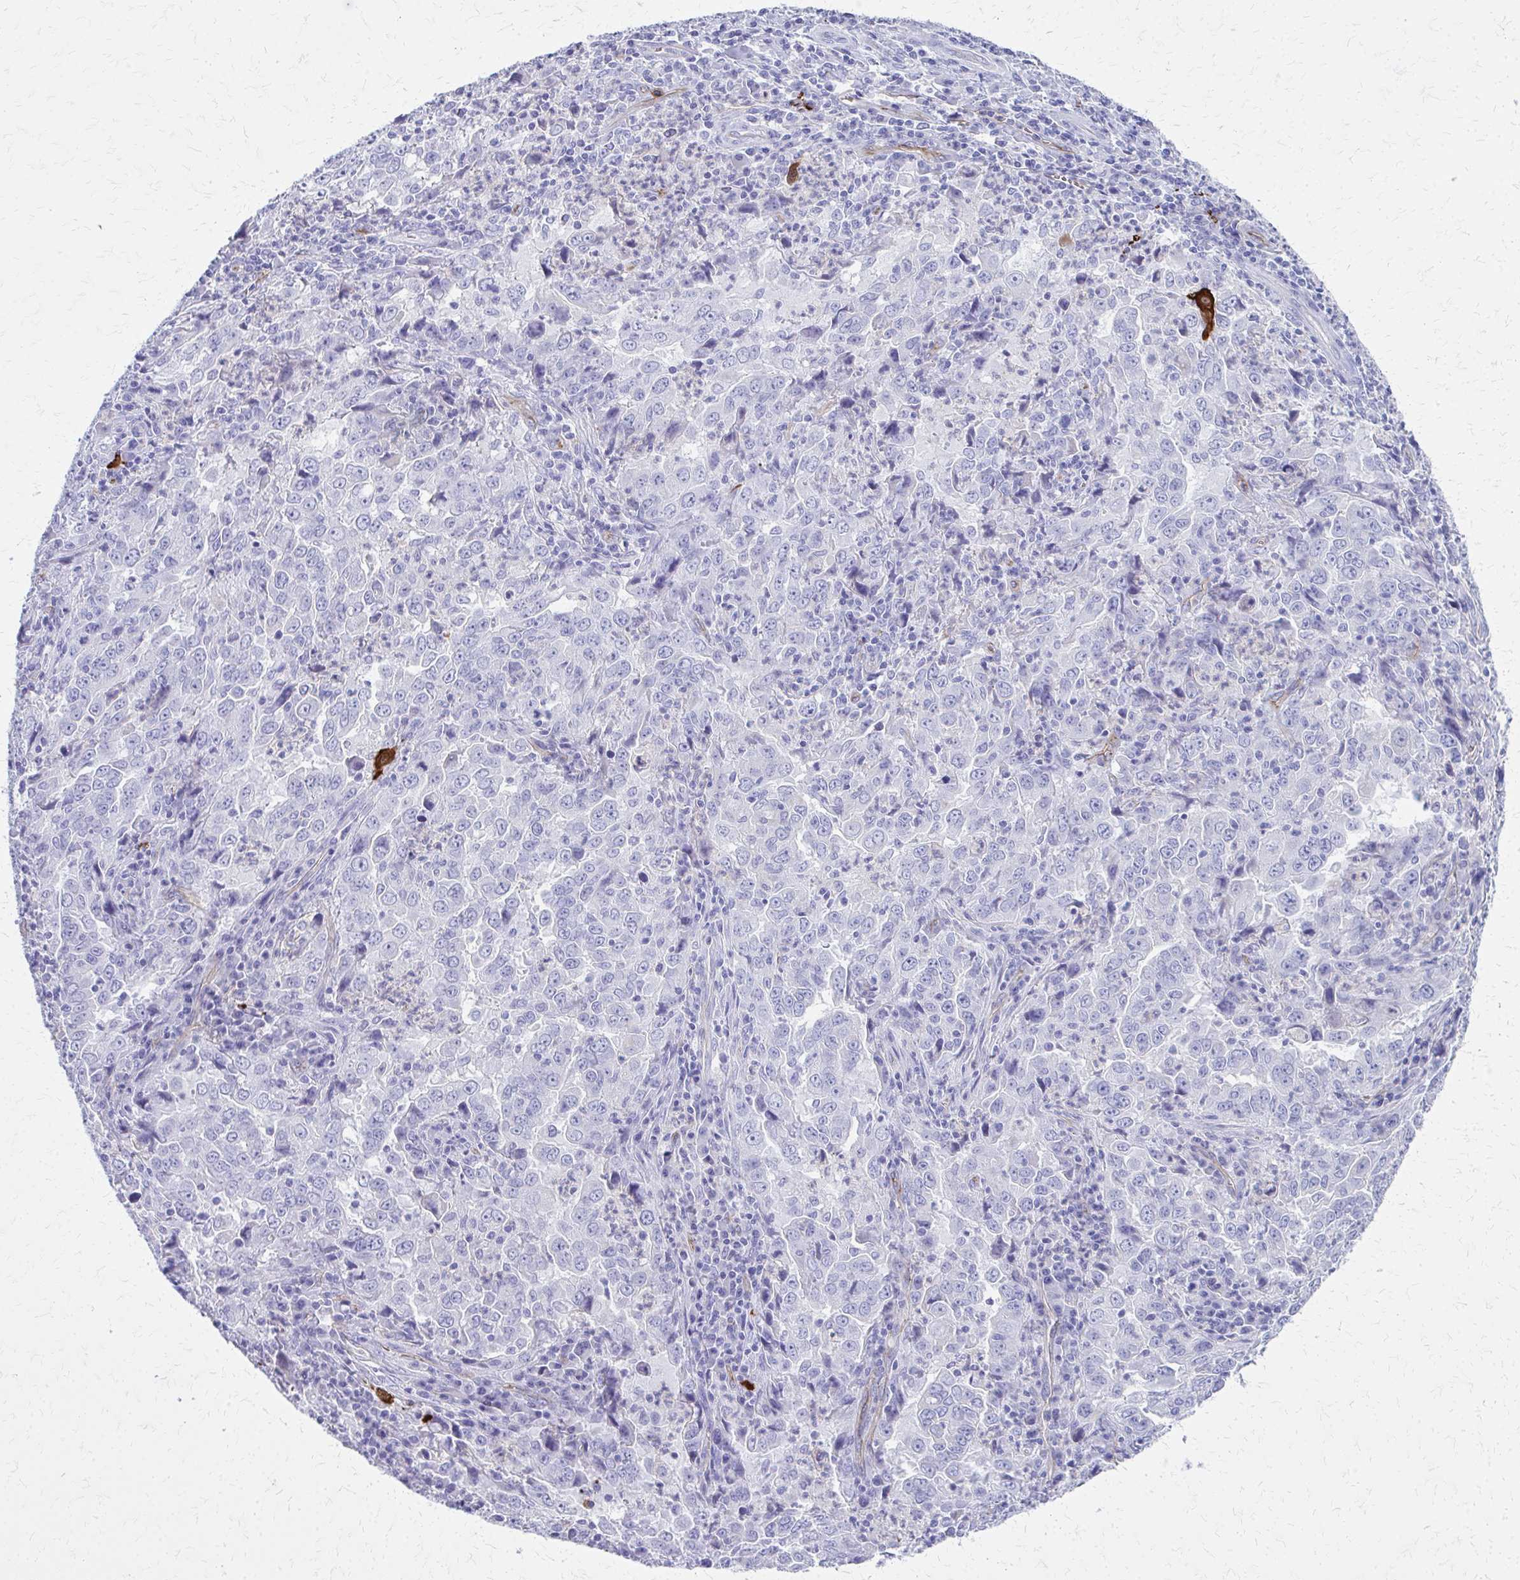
{"staining": {"intensity": "negative", "quantity": "none", "location": "none"}, "tissue": "lung cancer", "cell_type": "Tumor cells", "image_type": "cancer", "snomed": [{"axis": "morphology", "description": "Adenocarcinoma, NOS"}, {"axis": "topography", "description": "Lung"}], "caption": "IHC photomicrograph of neoplastic tissue: human adenocarcinoma (lung) stained with DAB (3,3'-diaminobenzidine) exhibits no significant protein staining in tumor cells.", "gene": "TPSG1", "patient": {"sex": "male", "age": 67}}